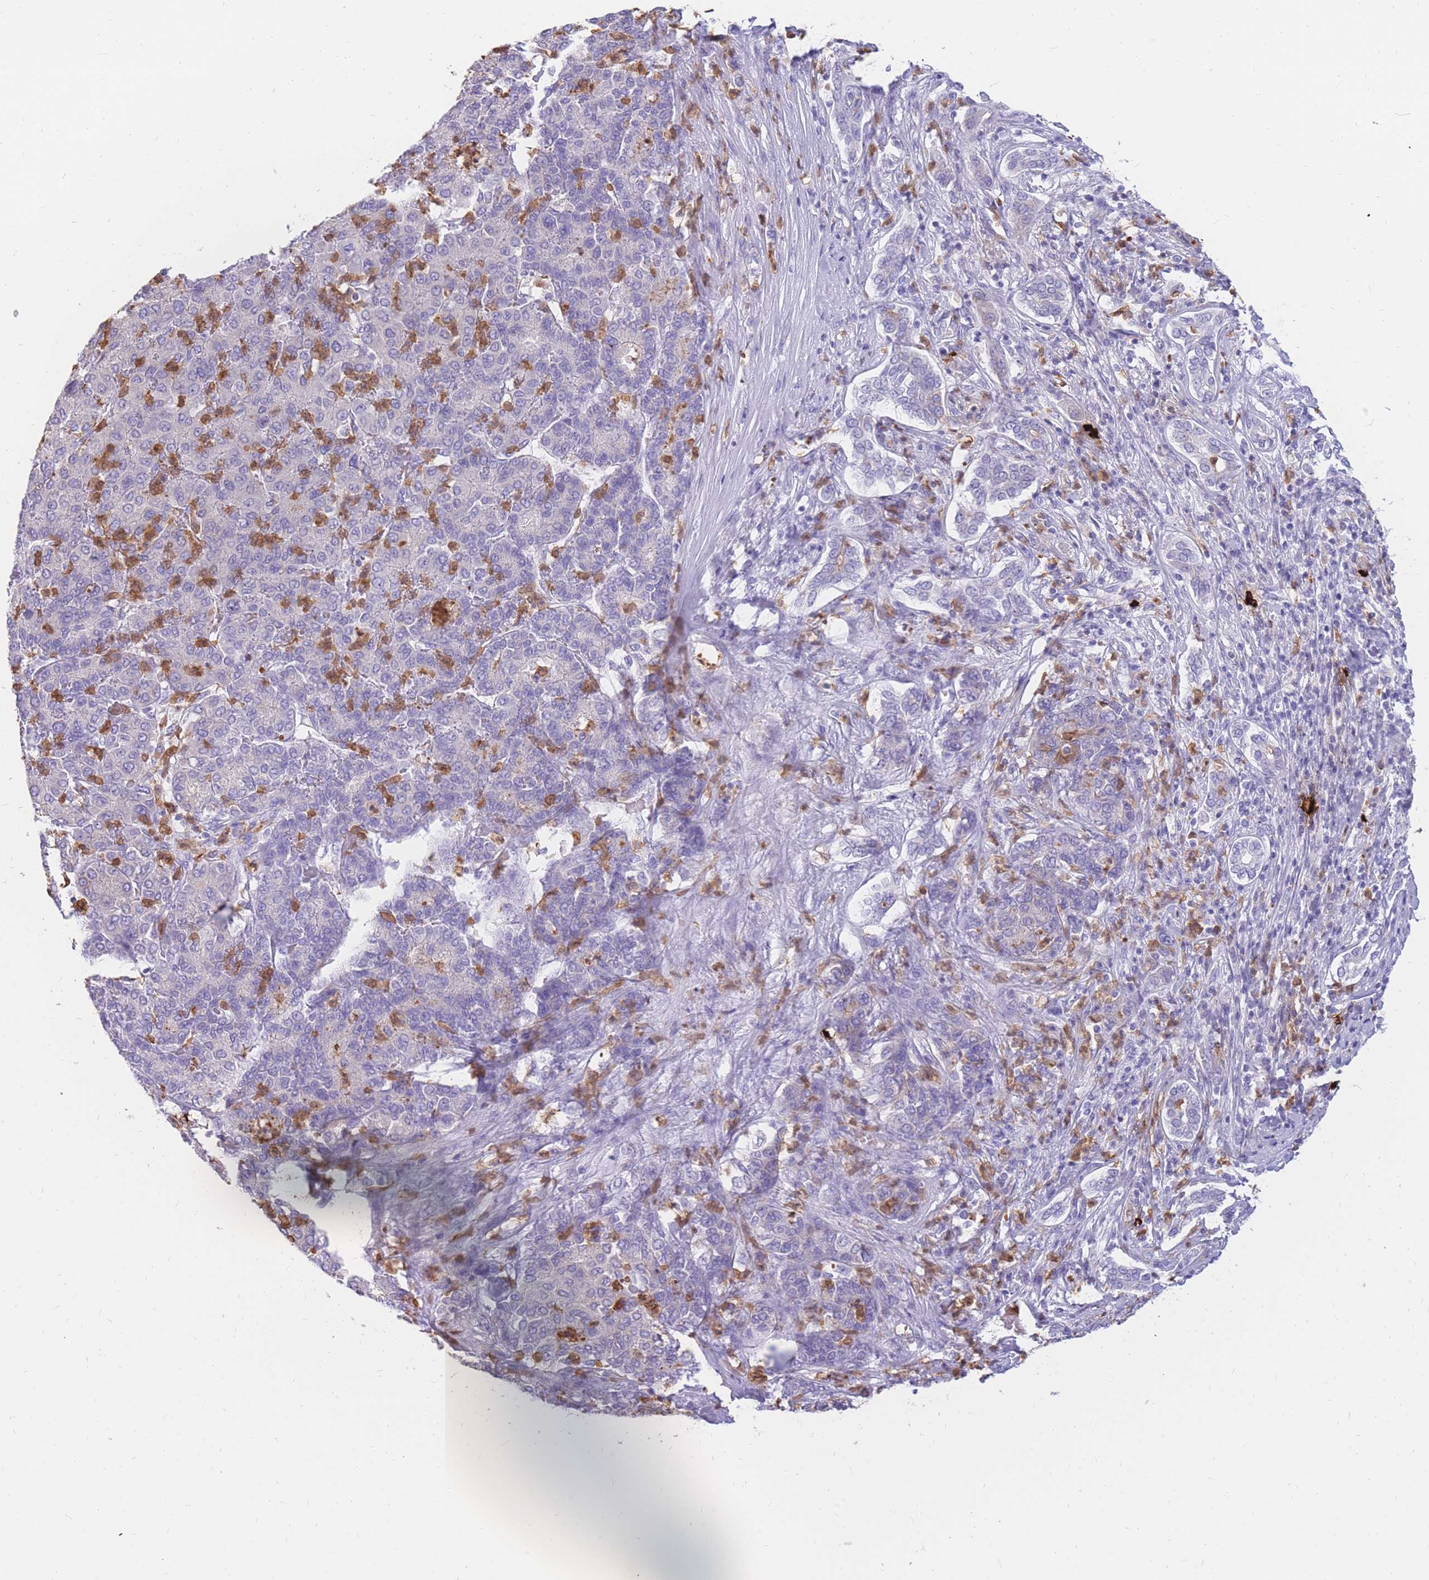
{"staining": {"intensity": "negative", "quantity": "none", "location": "none"}, "tissue": "liver cancer", "cell_type": "Tumor cells", "image_type": "cancer", "snomed": [{"axis": "morphology", "description": "Carcinoma, Hepatocellular, NOS"}, {"axis": "topography", "description": "Liver"}], "caption": "DAB (3,3'-diaminobenzidine) immunohistochemical staining of human liver cancer demonstrates no significant staining in tumor cells.", "gene": "TPSAB1", "patient": {"sex": "male", "age": 65}}